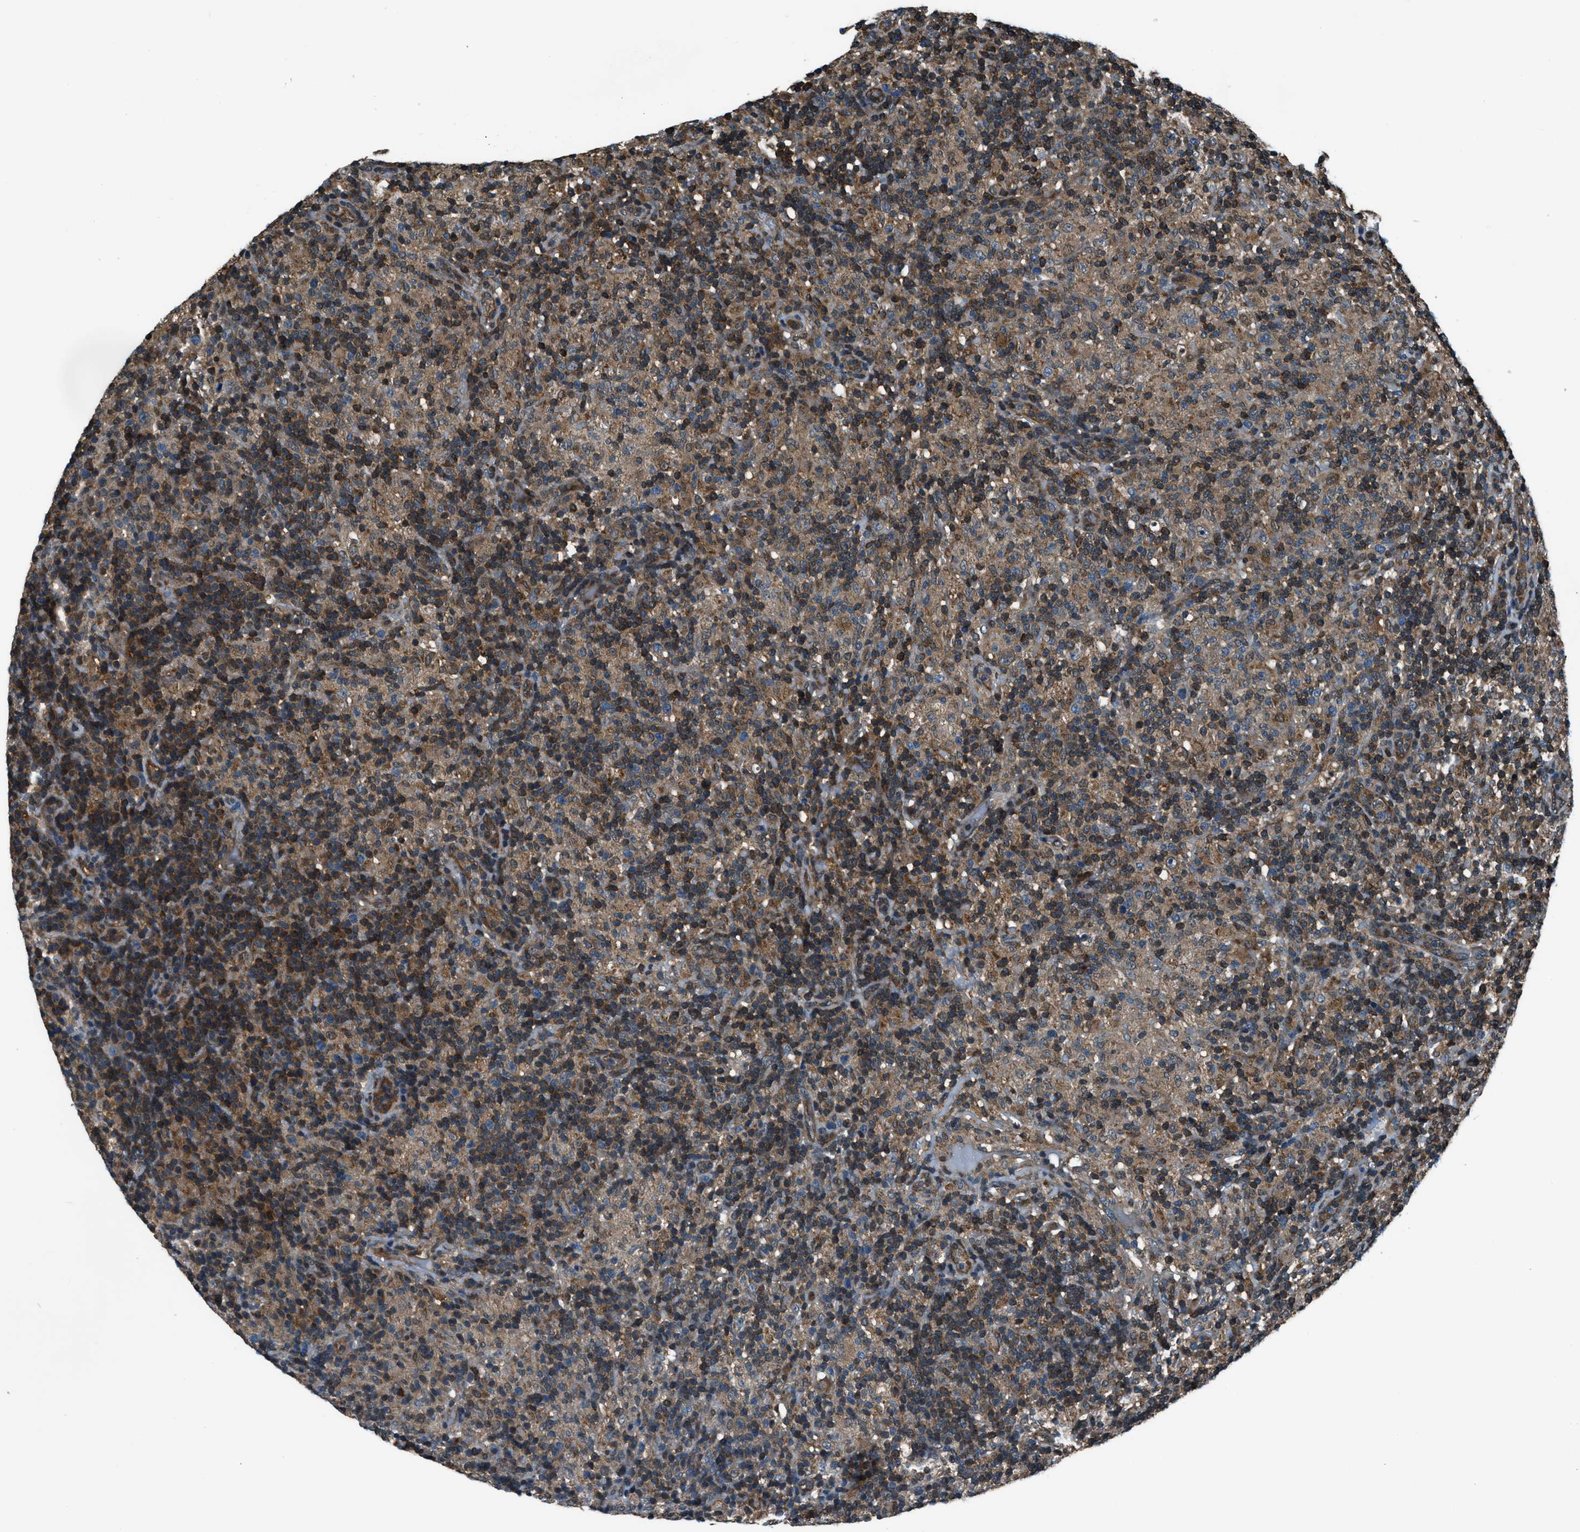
{"staining": {"intensity": "moderate", "quantity": "<25%", "location": "cytoplasmic/membranous"}, "tissue": "lymphoma", "cell_type": "Tumor cells", "image_type": "cancer", "snomed": [{"axis": "morphology", "description": "Hodgkin's disease, NOS"}, {"axis": "topography", "description": "Lymph node"}], "caption": "This photomicrograph demonstrates IHC staining of lymphoma, with low moderate cytoplasmic/membranous expression in about <25% of tumor cells.", "gene": "HEBP2", "patient": {"sex": "male", "age": 70}}